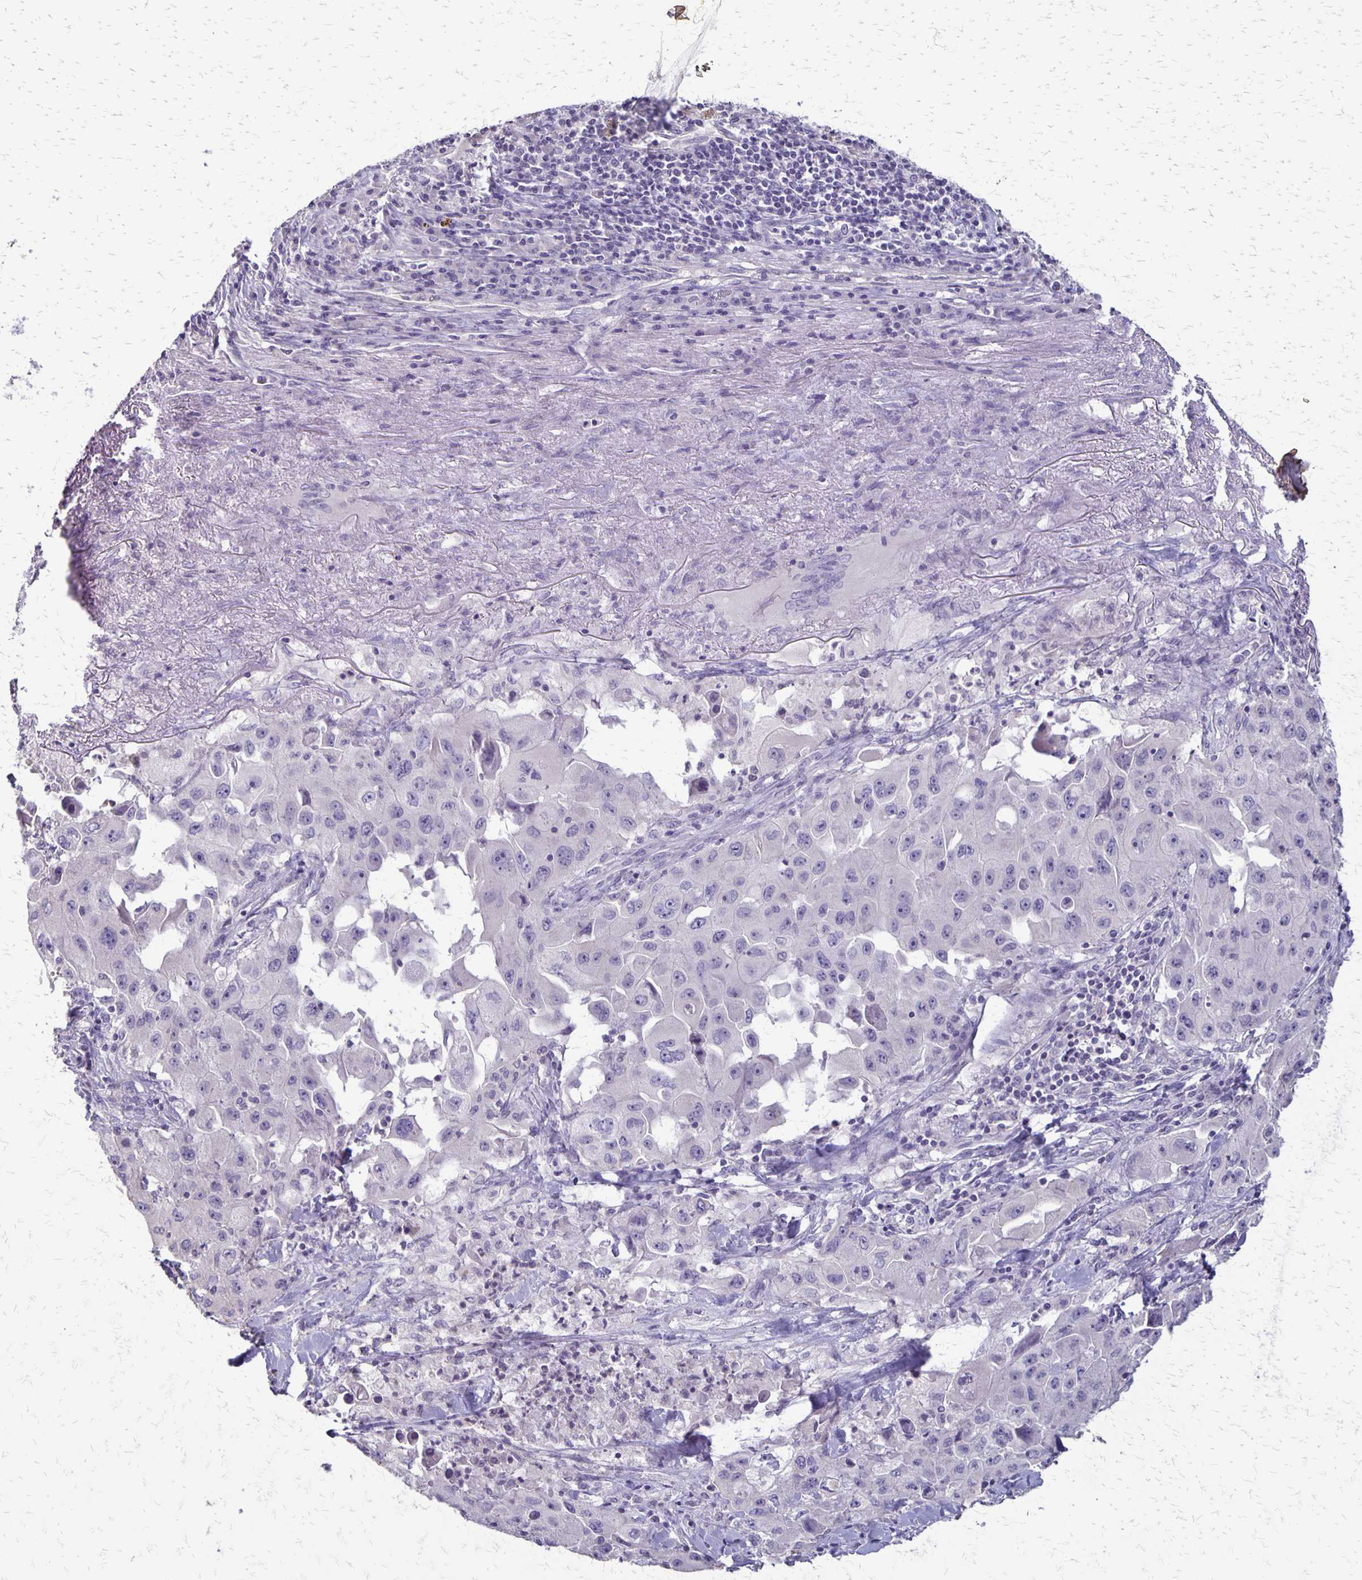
{"staining": {"intensity": "negative", "quantity": "none", "location": "none"}, "tissue": "lung cancer", "cell_type": "Tumor cells", "image_type": "cancer", "snomed": [{"axis": "morphology", "description": "Squamous cell carcinoma, NOS"}, {"axis": "topography", "description": "Lung"}], "caption": "Tumor cells are negative for protein expression in human squamous cell carcinoma (lung).", "gene": "SEPTIN5", "patient": {"sex": "male", "age": 63}}